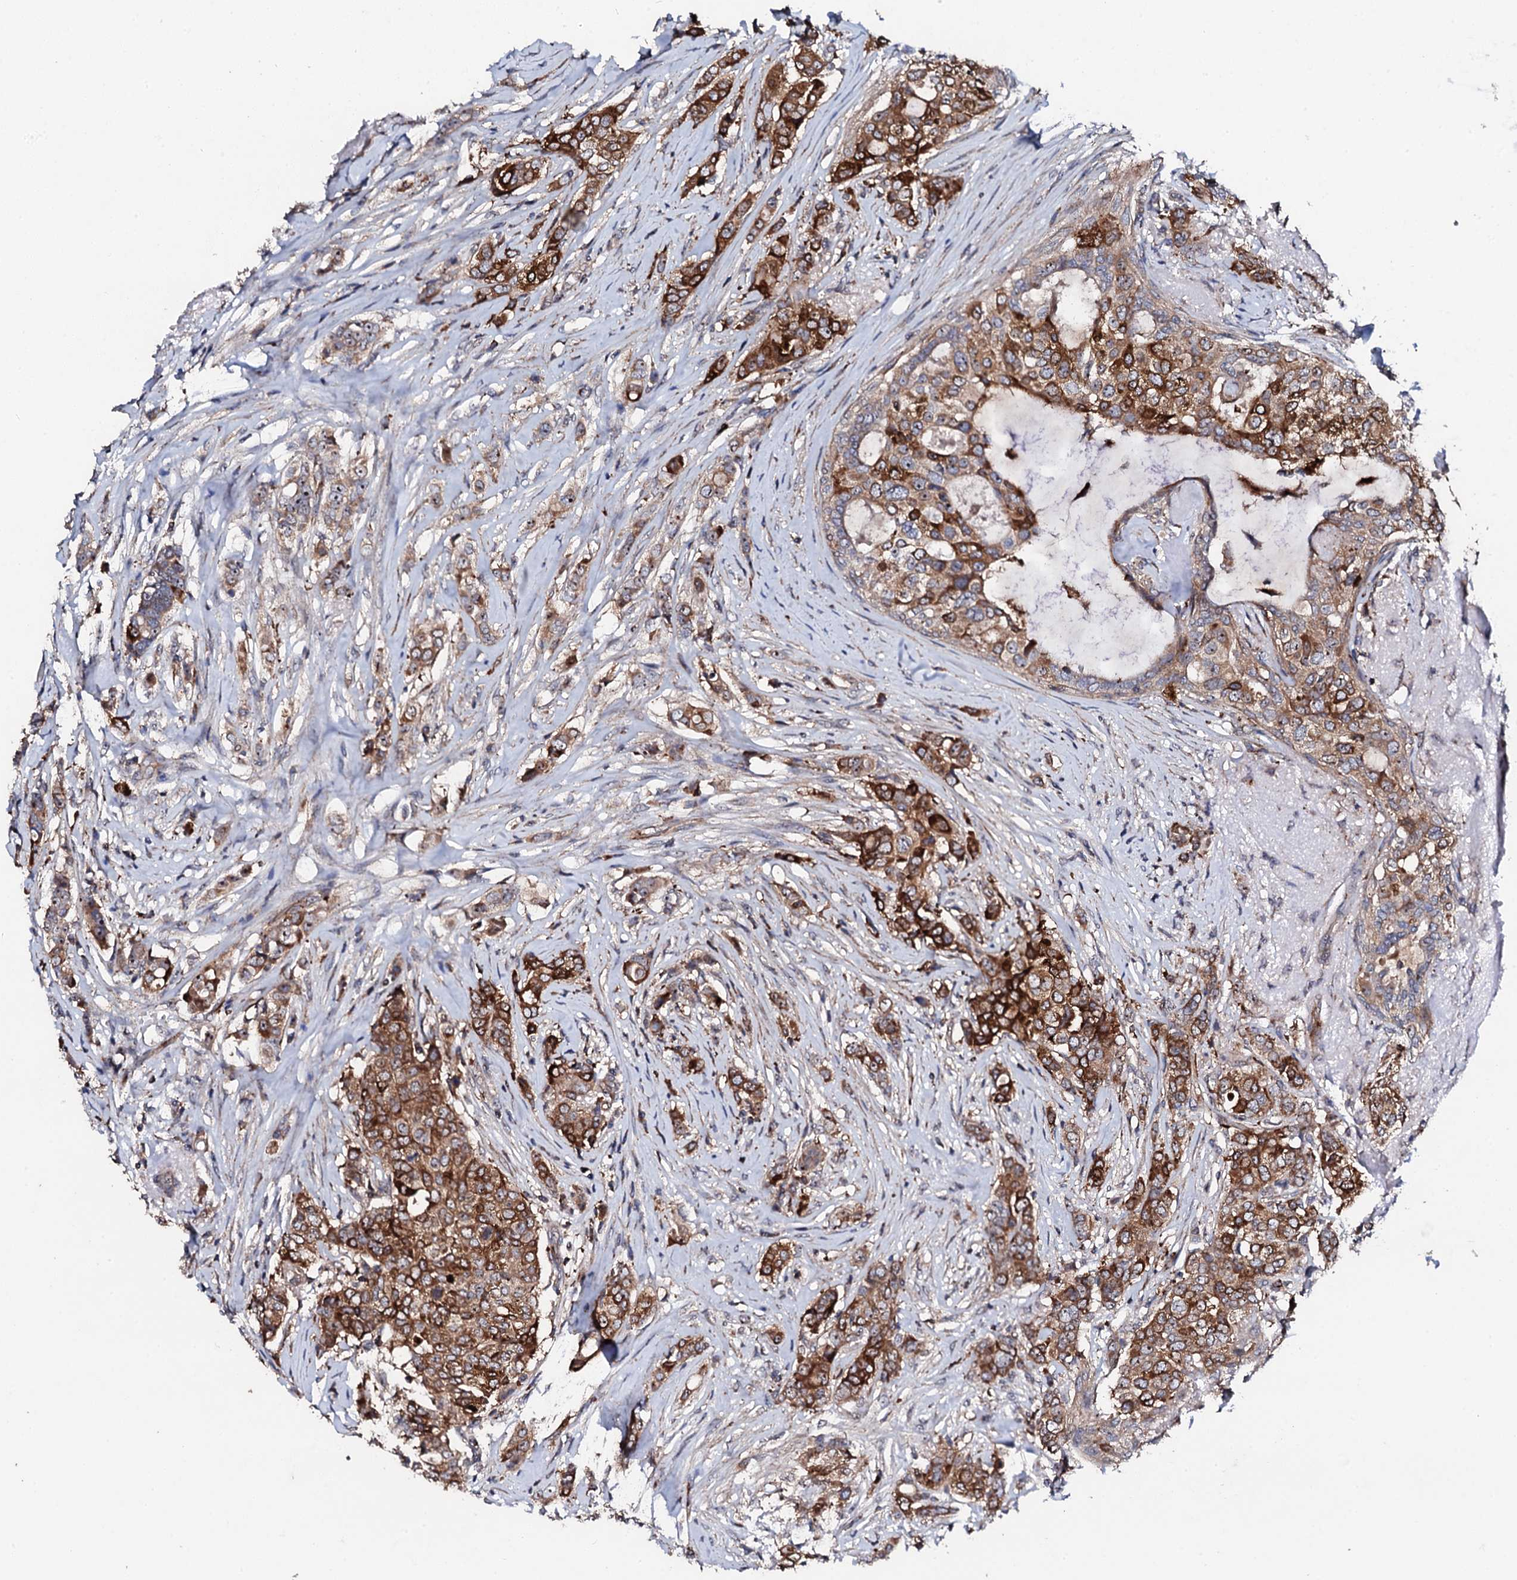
{"staining": {"intensity": "strong", "quantity": ">75%", "location": "cytoplasmic/membranous"}, "tissue": "breast cancer", "cell_type": "Tumor cells", "image_type": "cancer", "snomed": [{"axis": "morphology", "description": "Lobular carcinoma"}, {"axis": "topography", "description": "Breast"}], "caption": "Strong cytoplasmic/membranous staining for a protein is seen in about >75% of tumor cells of breast lobular carcinoma using immunohistochemistry.", "gene": "GTPBP4", "patient": {"sex": "female", "age": 51}}